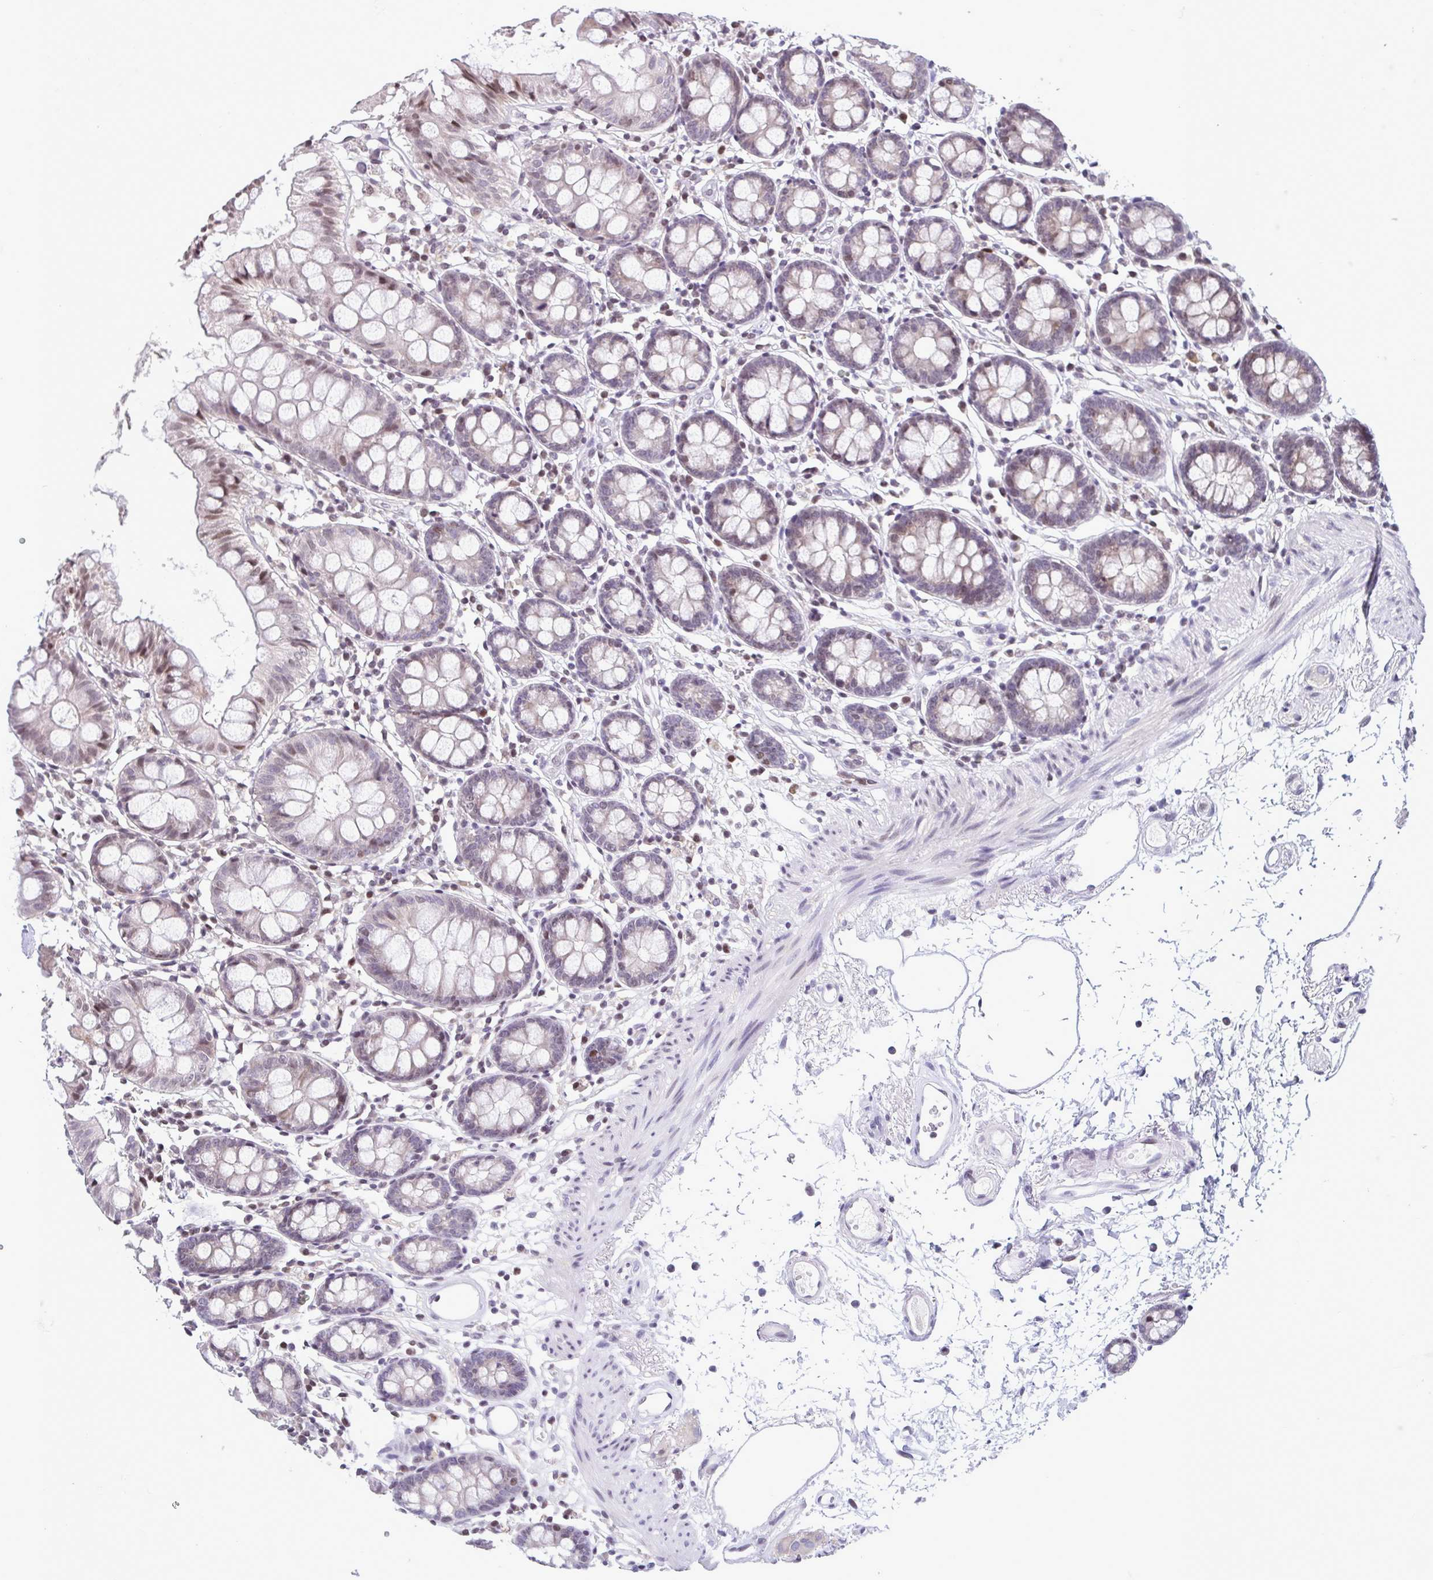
{"staining": {"intensity": "negative", "quantity": "none", "location": "none"}, "tissue": "colon", "cell_type": "Endothelial cells", "image_type": "normal", "snomed": [{"axis": "morphology", "description": "Normal tissue, NOS"}, {"axis": "topography", "description": "Colon"}], "caption": "Image shows no significant protein positivity in endothelial cells of normal colon.", "gene": "IRF1", "patient": {"sex": "female", "age": 84}}